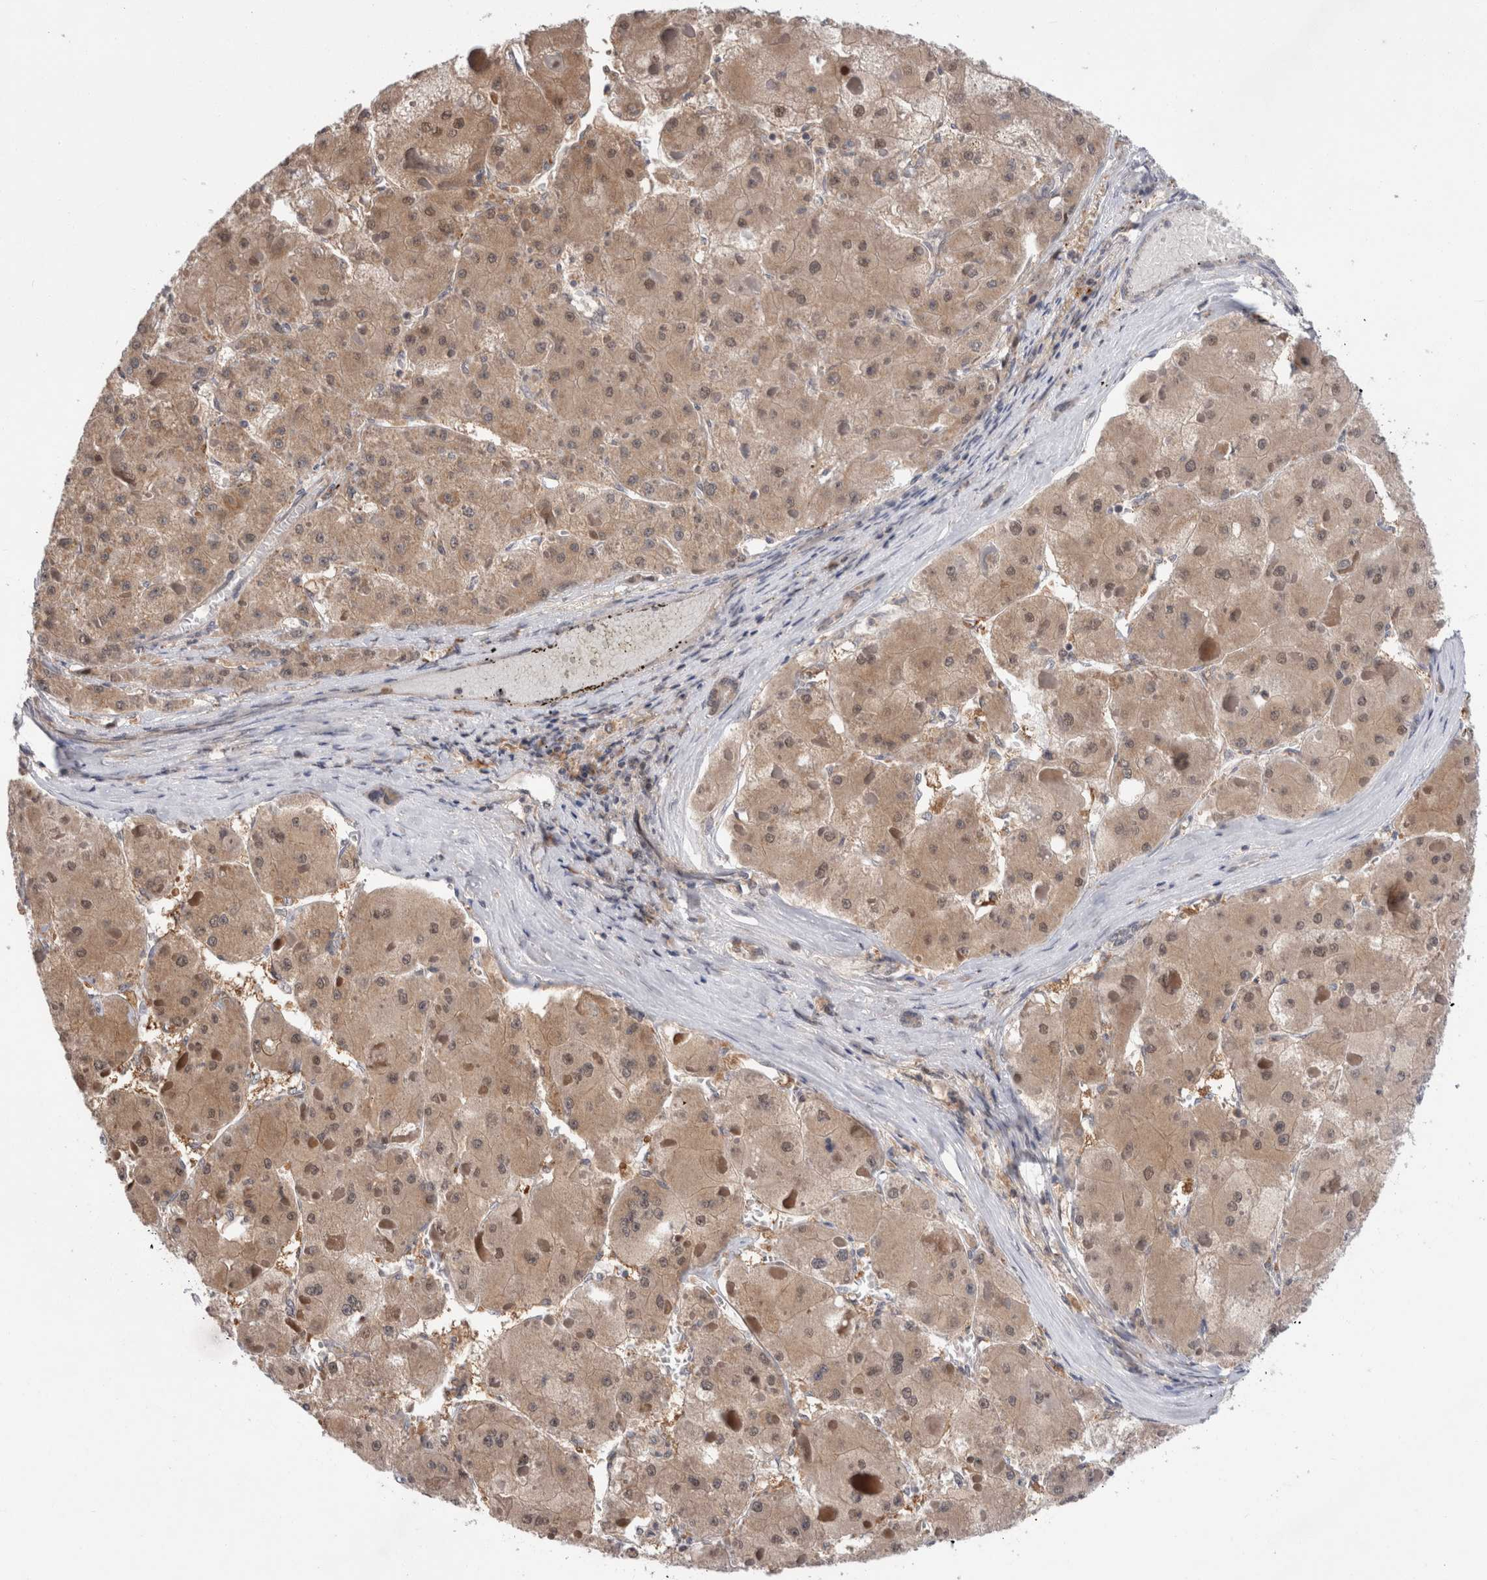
{"staining": {"intensity": "moderate", "quantity": ">75%", "location": "cytoplasmic/membranous"}, "tissue": "liver cancer", "cell_type": "Tumor cells", "image_type": "cancer", "snomed": [{"axis": "morphology", "description": "Carcinoma, Hepatocellular, NOS"}, {"axis": "topography", "description": "Liver"}], "caption": "Immunohistochemical staining of human liver cancer (hepatocellular carcinoma) exhibits moderate cytoplasmic/membranous protein expression in about >75% of tumor cells.", "gene": "MRPL37", "patient": {"sex": "female", "age": 73}}